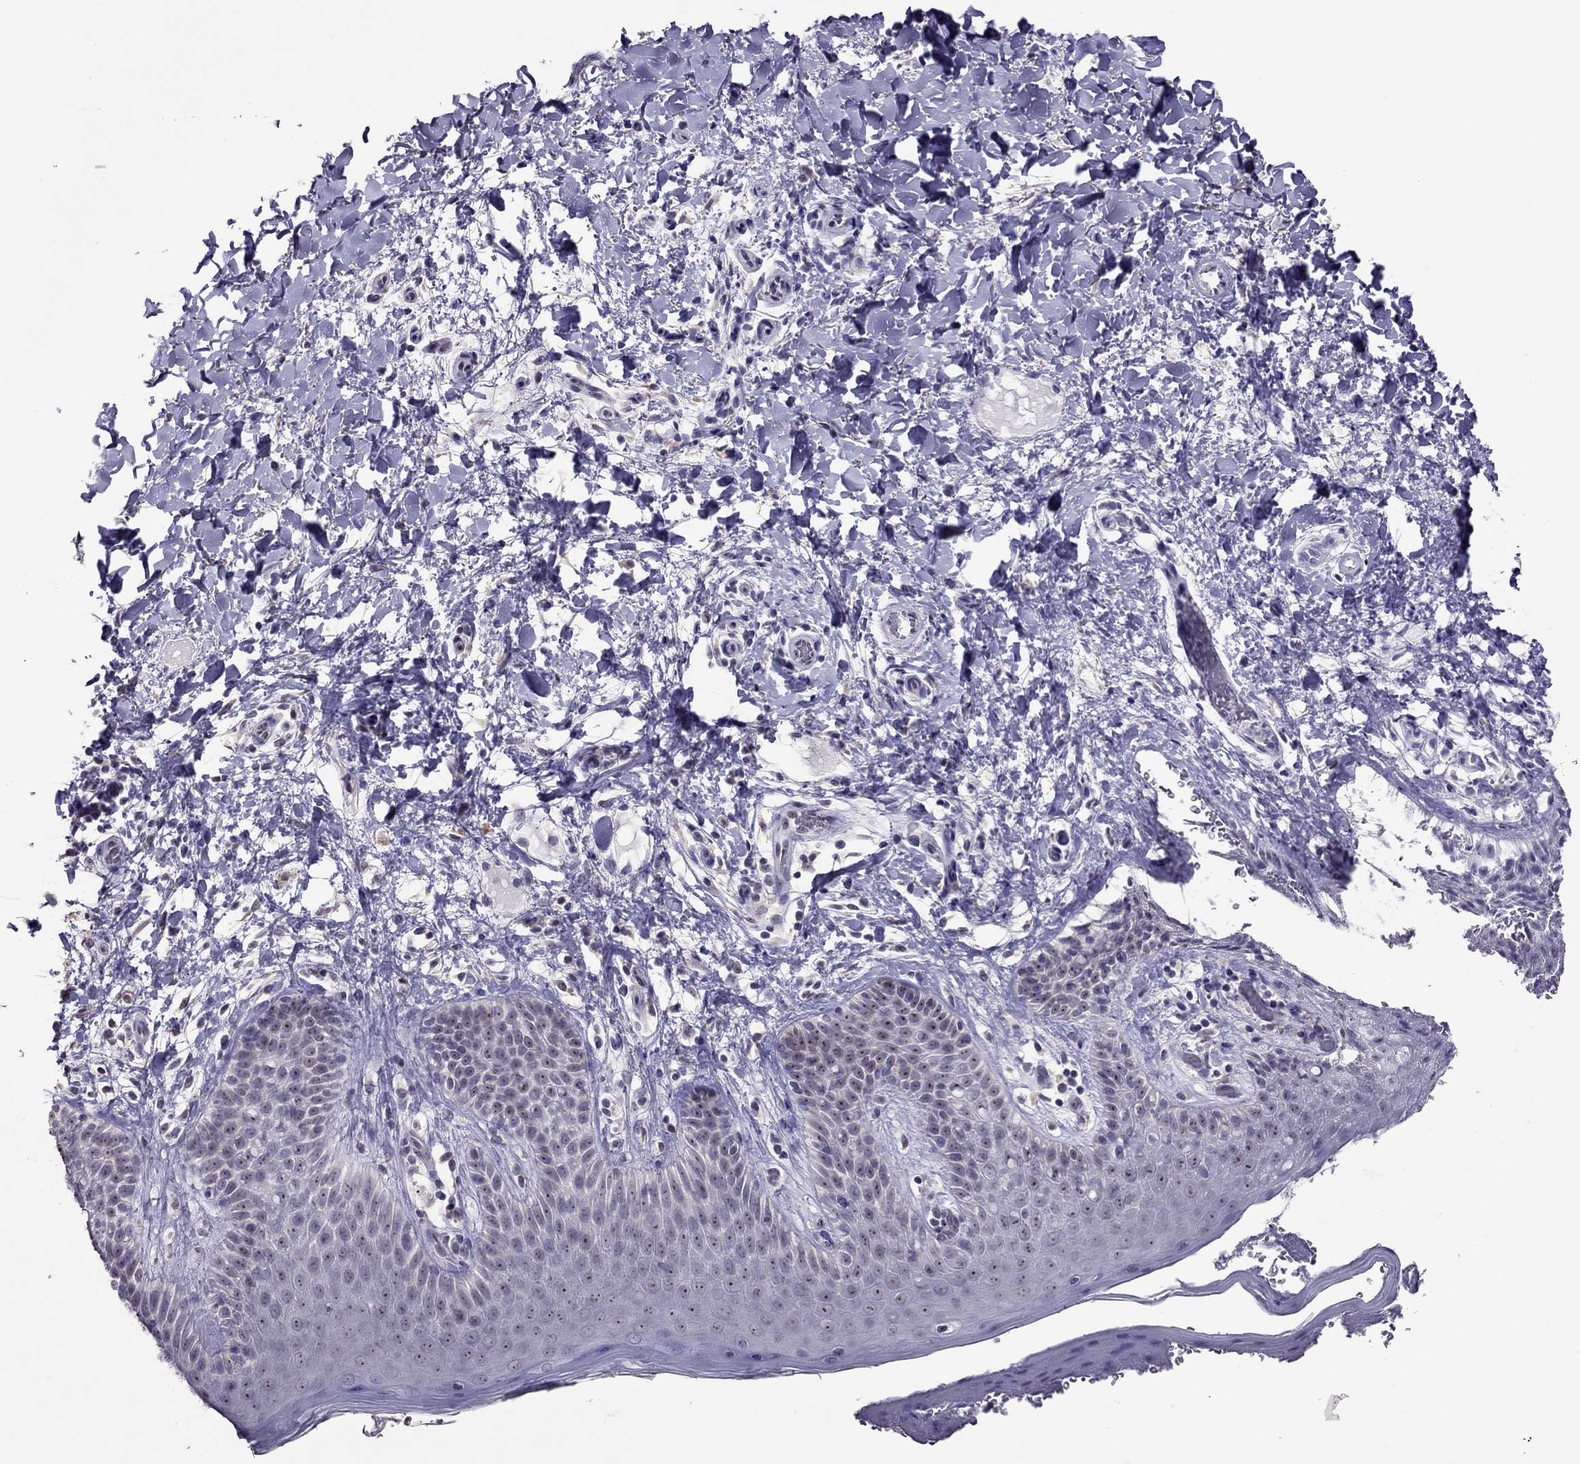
{"staining": {"intensity": "negative", "quantity": "none", "location": "none"}, "tissue": "skin", "cell_type": "Epidermal cells", "image_type": "normal", "snomed": [{"axis": "morphology", "description": "Normal tissue, NOS"}, {"axis": "topography", "description": "Anal"}], "caption": "Image shows no protein expression in epidermal cells of benign skin. (DAB IHC visualized using brightfield microscopy, high magnification).", "gene": "LRRC46", "patient": {"sex": "male", "age": 36}}